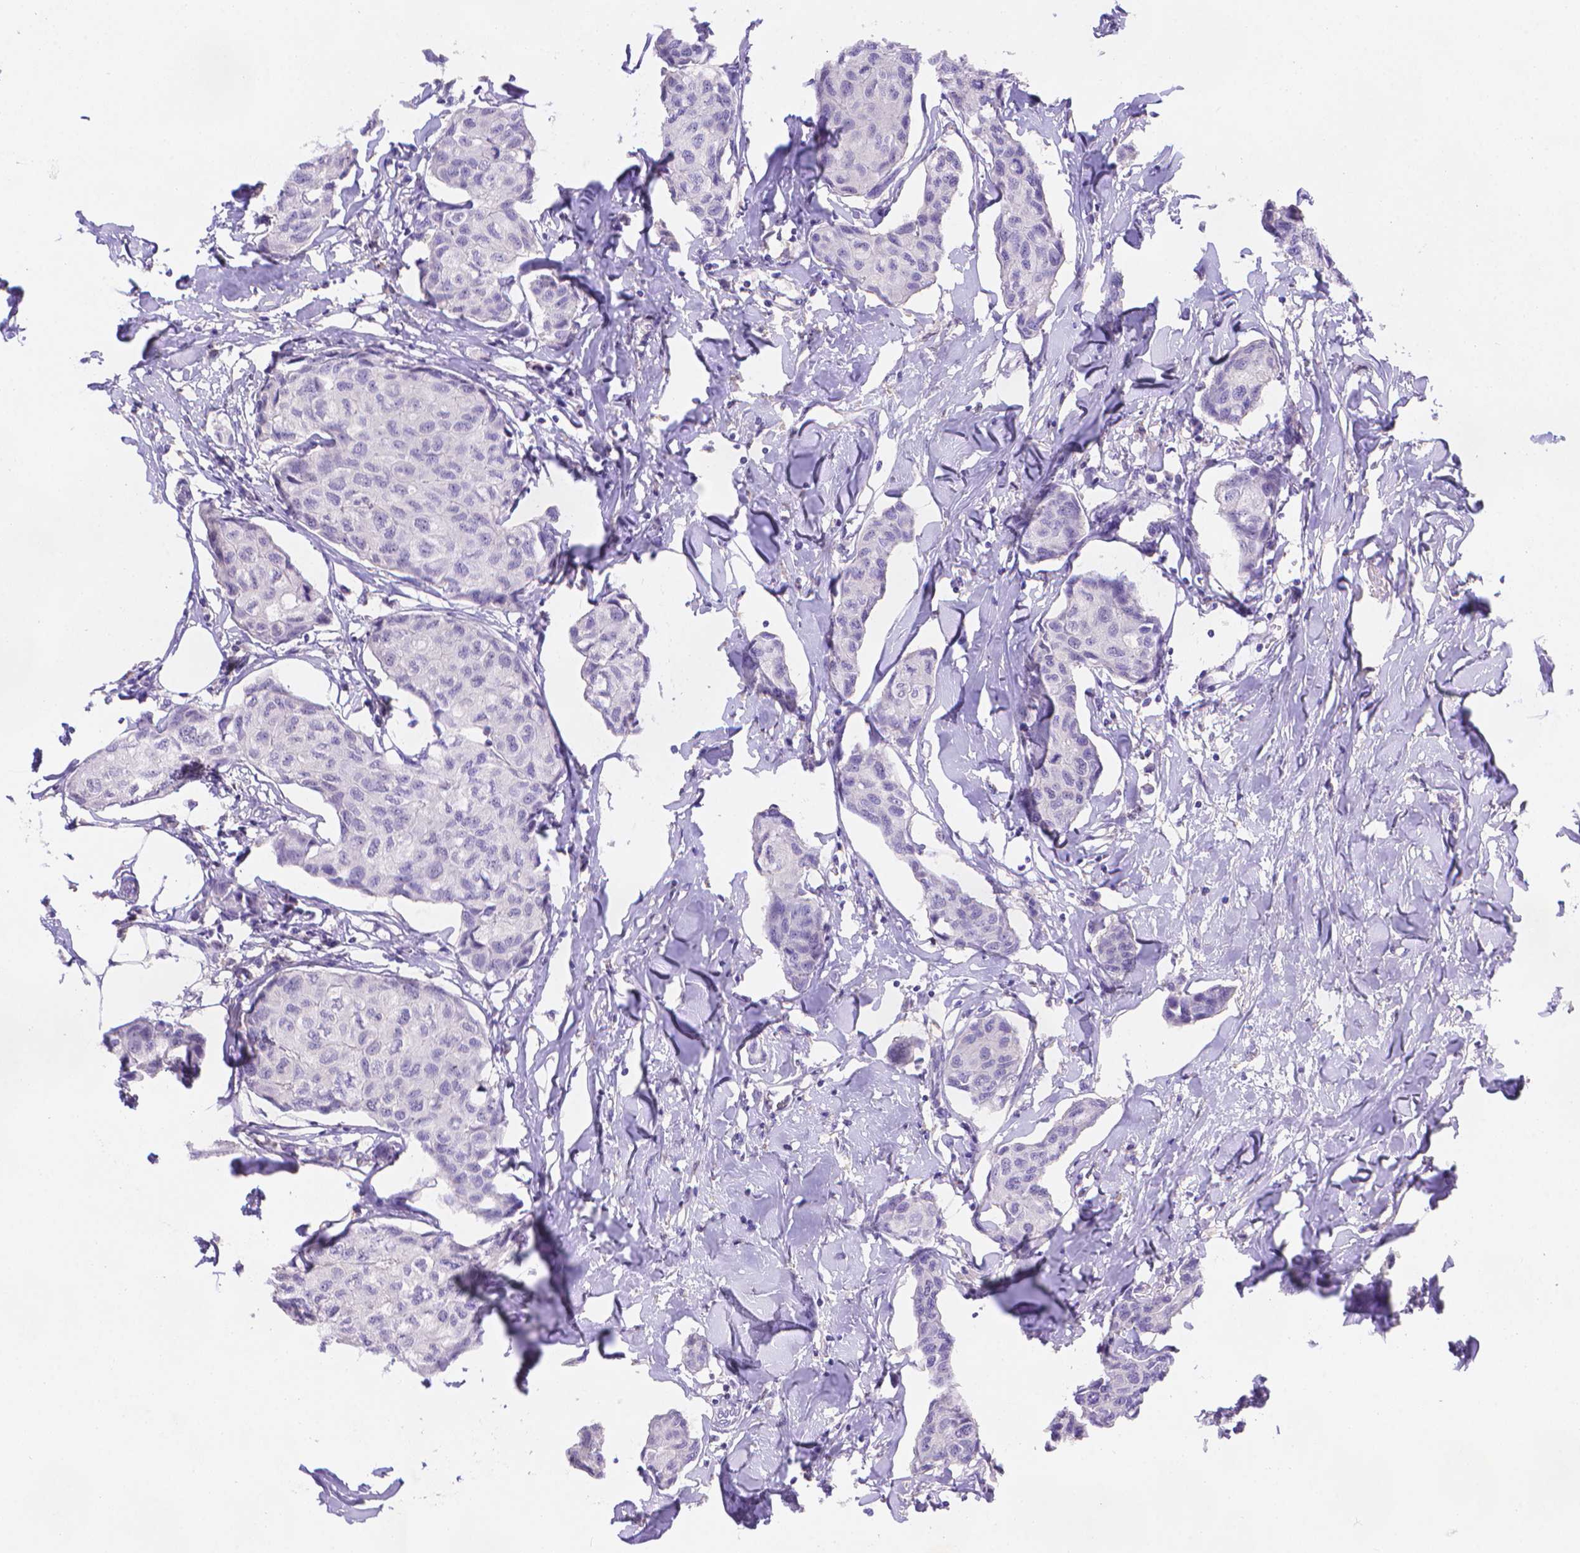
{"staining": {"intensity": "negative", "quantity": "none", "location": "none"}, "tissue": "breast cancer", "cell_type": "Tumor cells", "image_type": "cancer", "snomed": [{"axis": "morphology", "description": "Duct carcinoma"}, {"axis": "topography", "description": "Breast"}], "caption": "Immunohistochemistry (IHC) histopathology image of breast intraductal carcinoma stained for a protein (brown), which reveals no staining in tumor cells. (Stains: DAB IHC with hematoxylin counter stain, Microscopy: brightfield microscopy at high magnification).", "gene": "FGD2", "patient": {"sex": "female", "age": 80}}